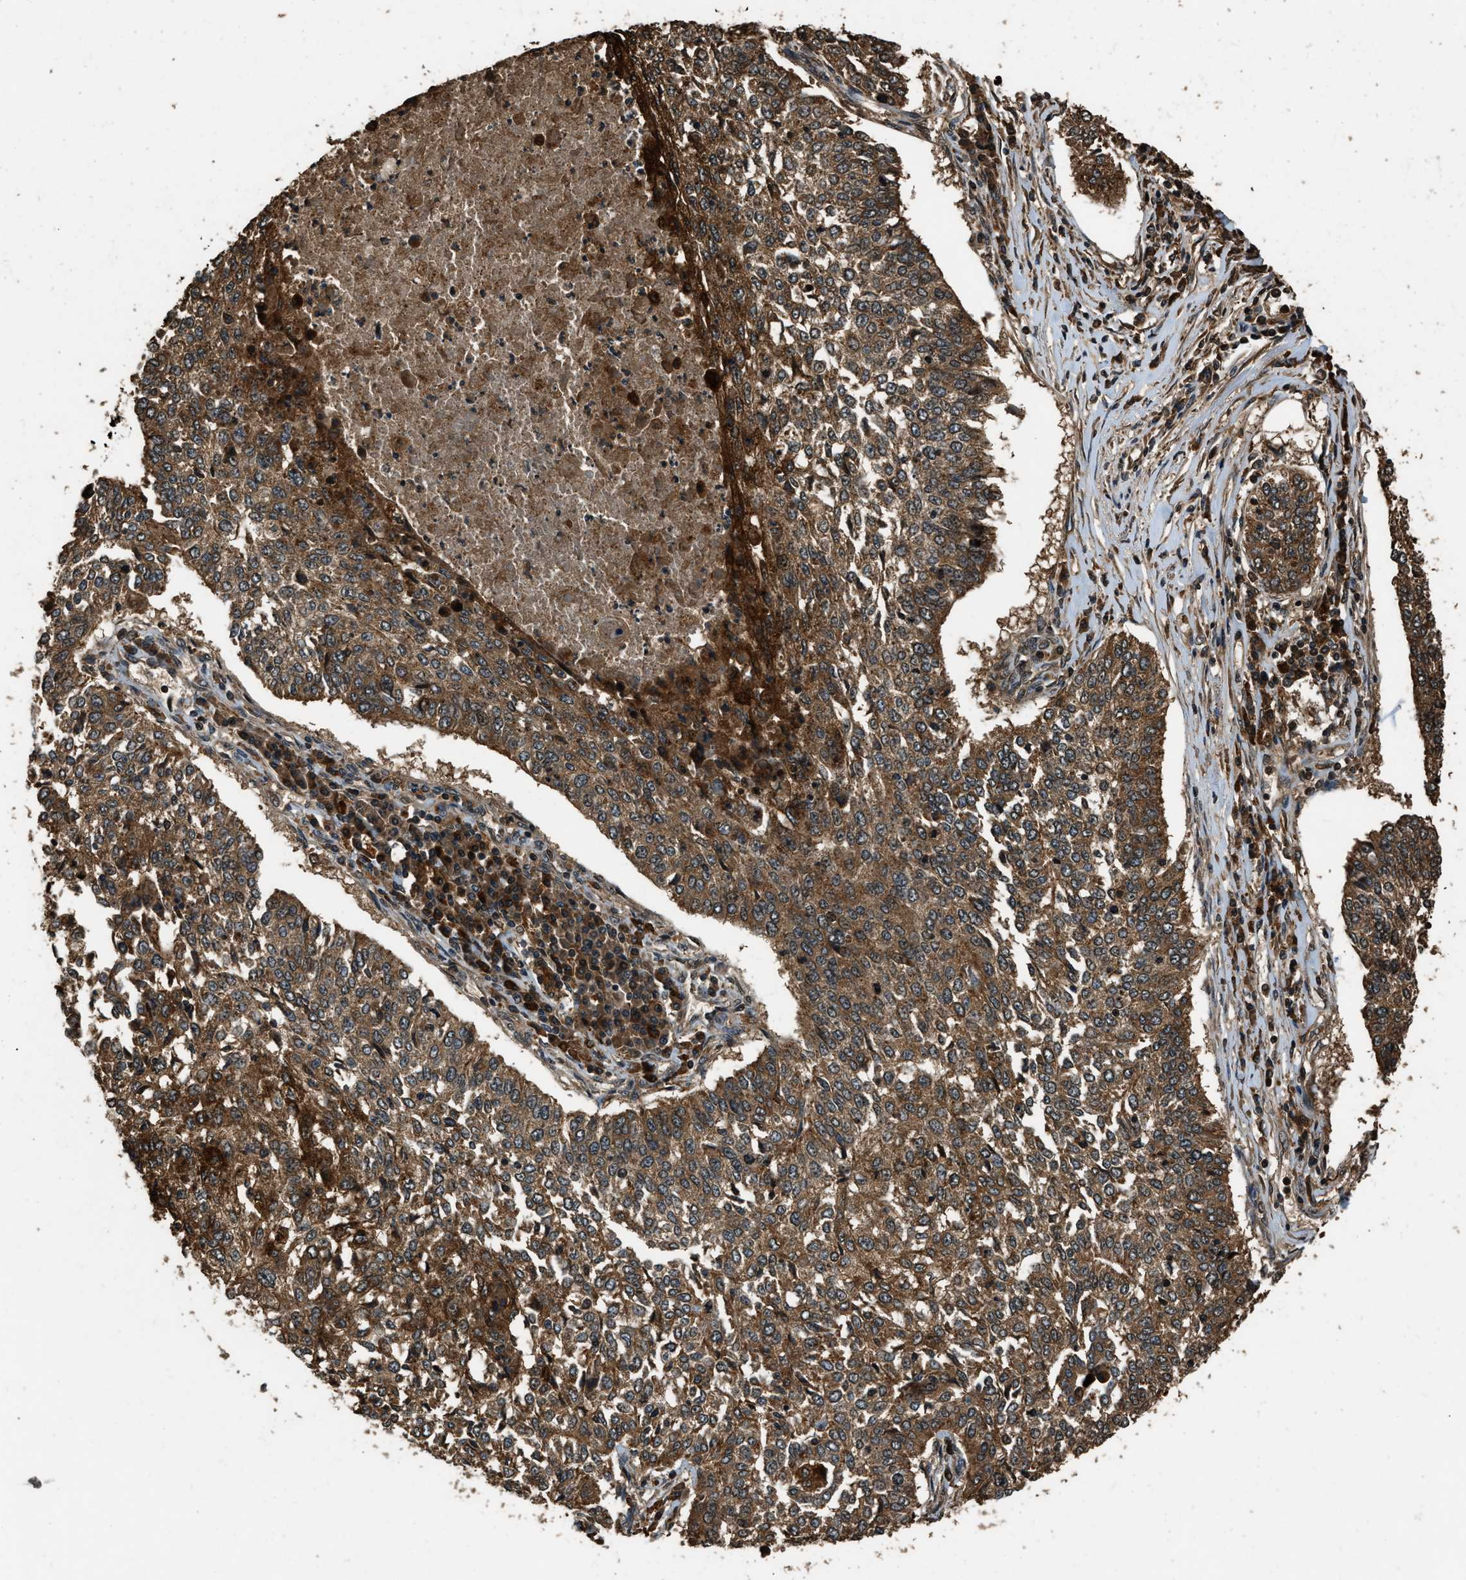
{"staining": {"intensity": "moderate", "quantity": ">75%", "location": "cytoplasmic/membranous"}, "tissue": "lung cancer", "cell_type": "Tumor cells", "image_type": "cancer", "snomed": [{"axis": "morphology", "description": "Normal tissue, NOS"}, {"axis": "morphology", "description": "Squamous cell carcinoma, NOS"}, {"axis": "topography", "description": "Cartilage tissue"}, {"axis": "topography", "description": "Bronchus"}, {"axis": "topography", "description": "Lung"}], "caption": "Human lung squamous cell carcinoma stained with a protein marker demonstrates moderate staining in tumor cells.", "gene": "RAP2A", "patient": {"sex": "female", "age": 49}}